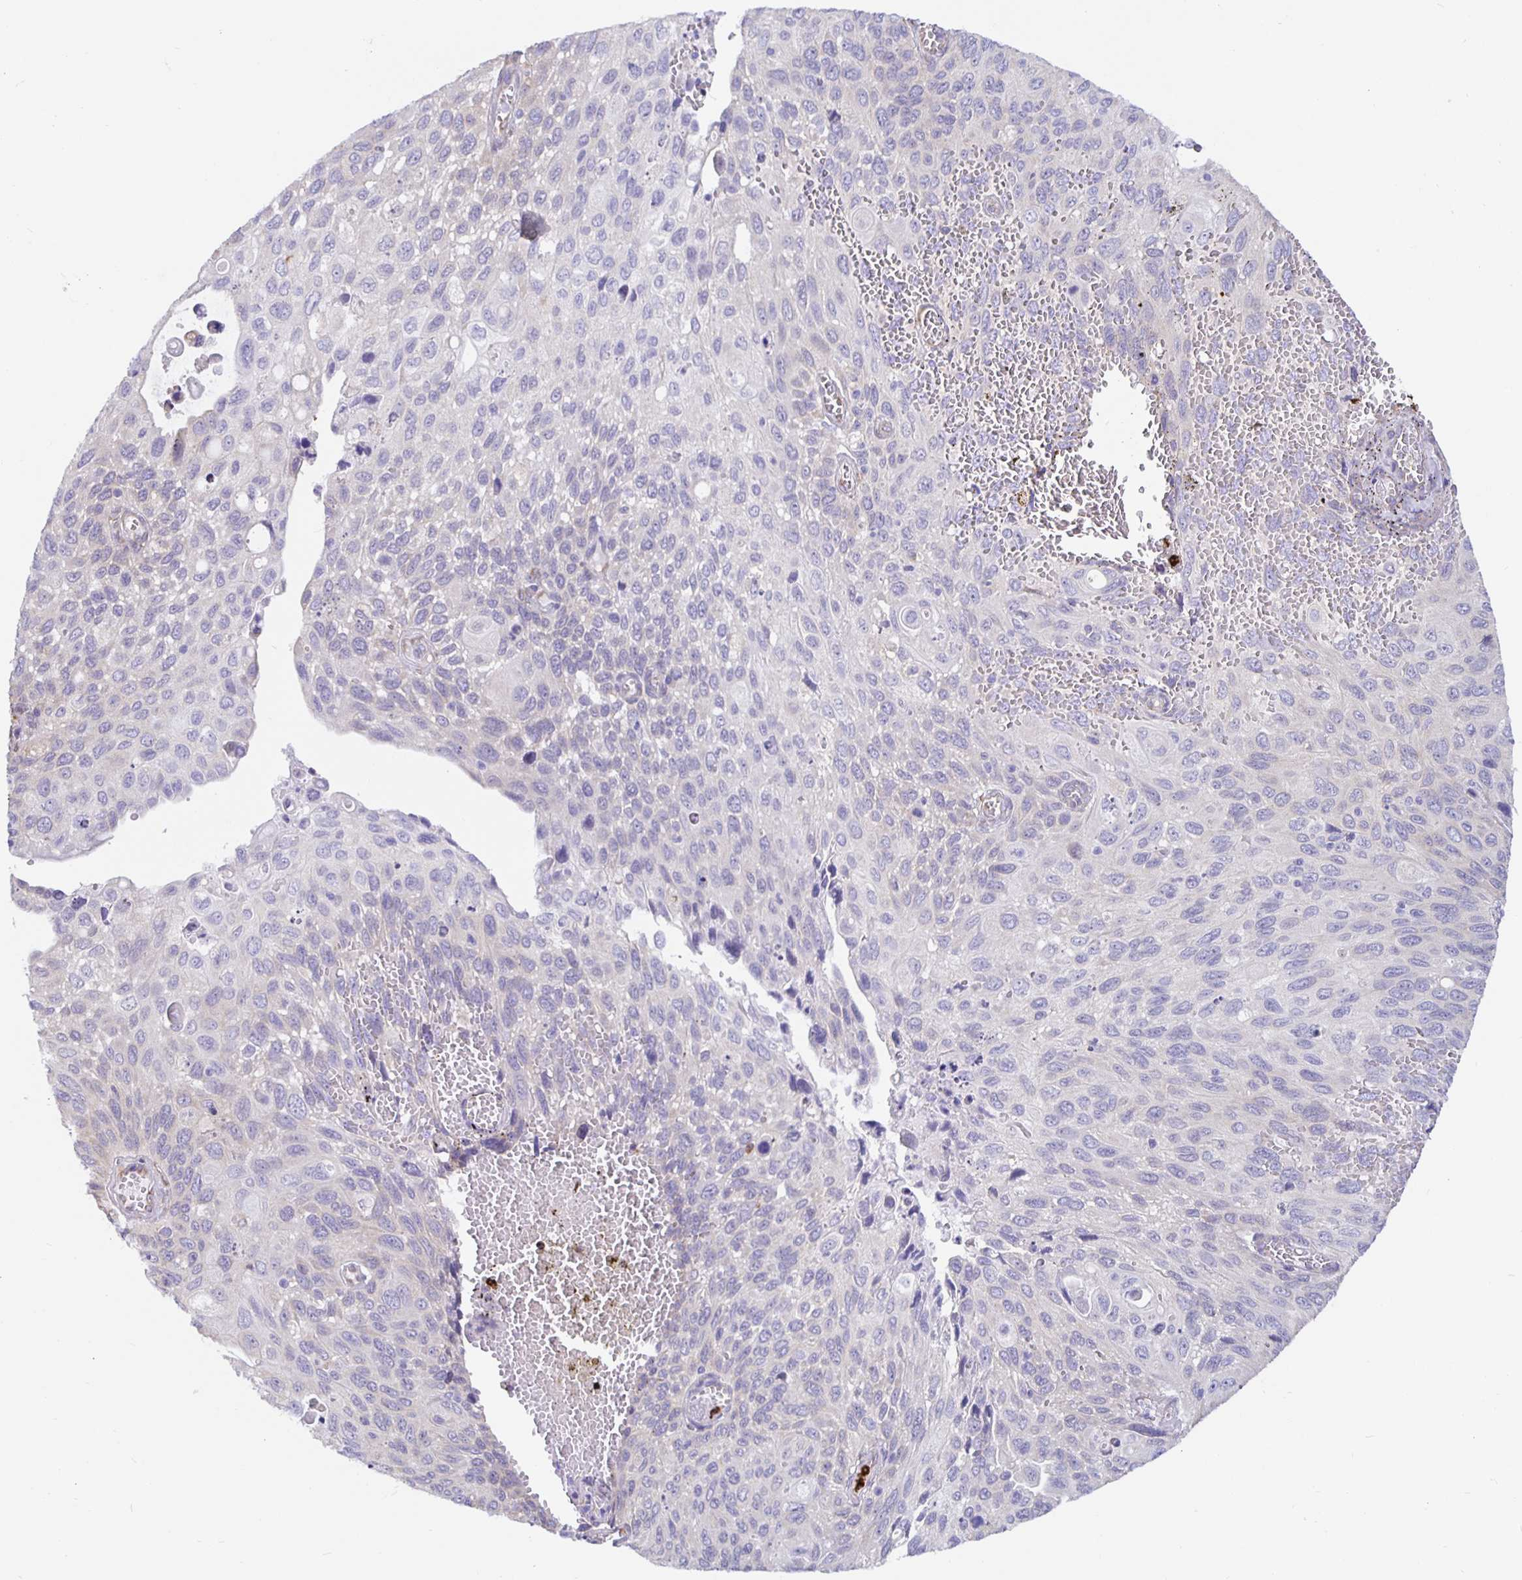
{"staining": {"intensity": "negative", "quantity": "none", "location": "none"}, "tissue": "cervical cancer", "cell_type": "Tumor cells", "image_type": "cancer", "snomed": [{"axis": "morphology", "description": "Squamous cell carcinoma, NOS"}, {"axis": "topography", "description": "Cervix"}], "caption": "This is an IHC image of human cervical cancer. There is no positivity in tumor cells.", "gene": "DNAI2", "patient": {"sex": "female", "age": 70}}